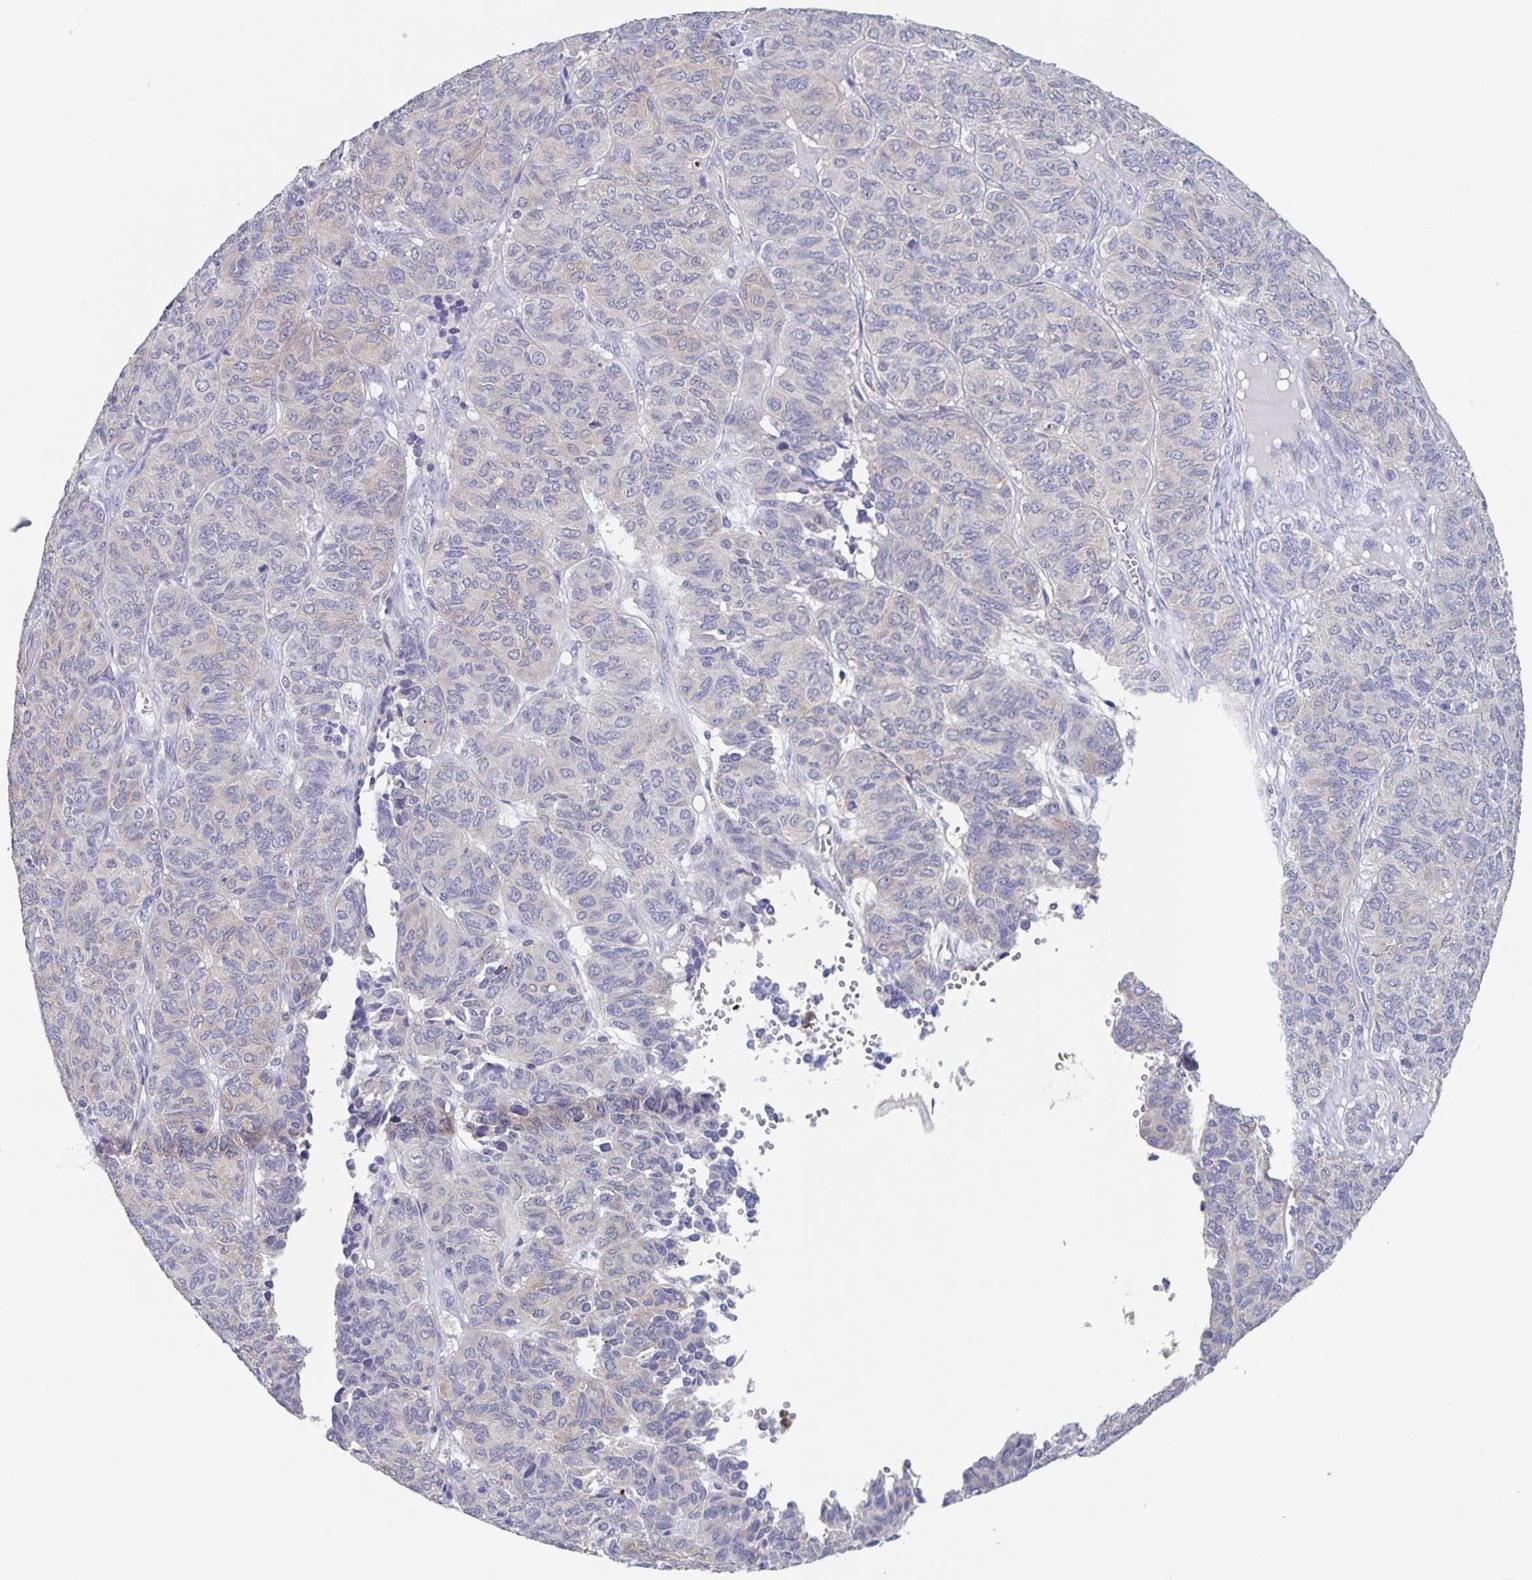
{"staining": {"intensity": "weak", "quantity": "<25%", "location": "cytoplasmic/membranous"}, "tissue": "ovarian cancer", "cell_type": "Tumor cells", "image_type": "cancer", "snomed": [{"axis": "morphology", "description": "Carcinoma, endometroid"}, {"axis": "topography", "description": "Ovary"}], "caption": "Tumor cells show no significant protein staining in endometroid carcinoma (ovarian).", "gene": "CDC42BPG", "patient": {"sex": "female", "age": 80}}